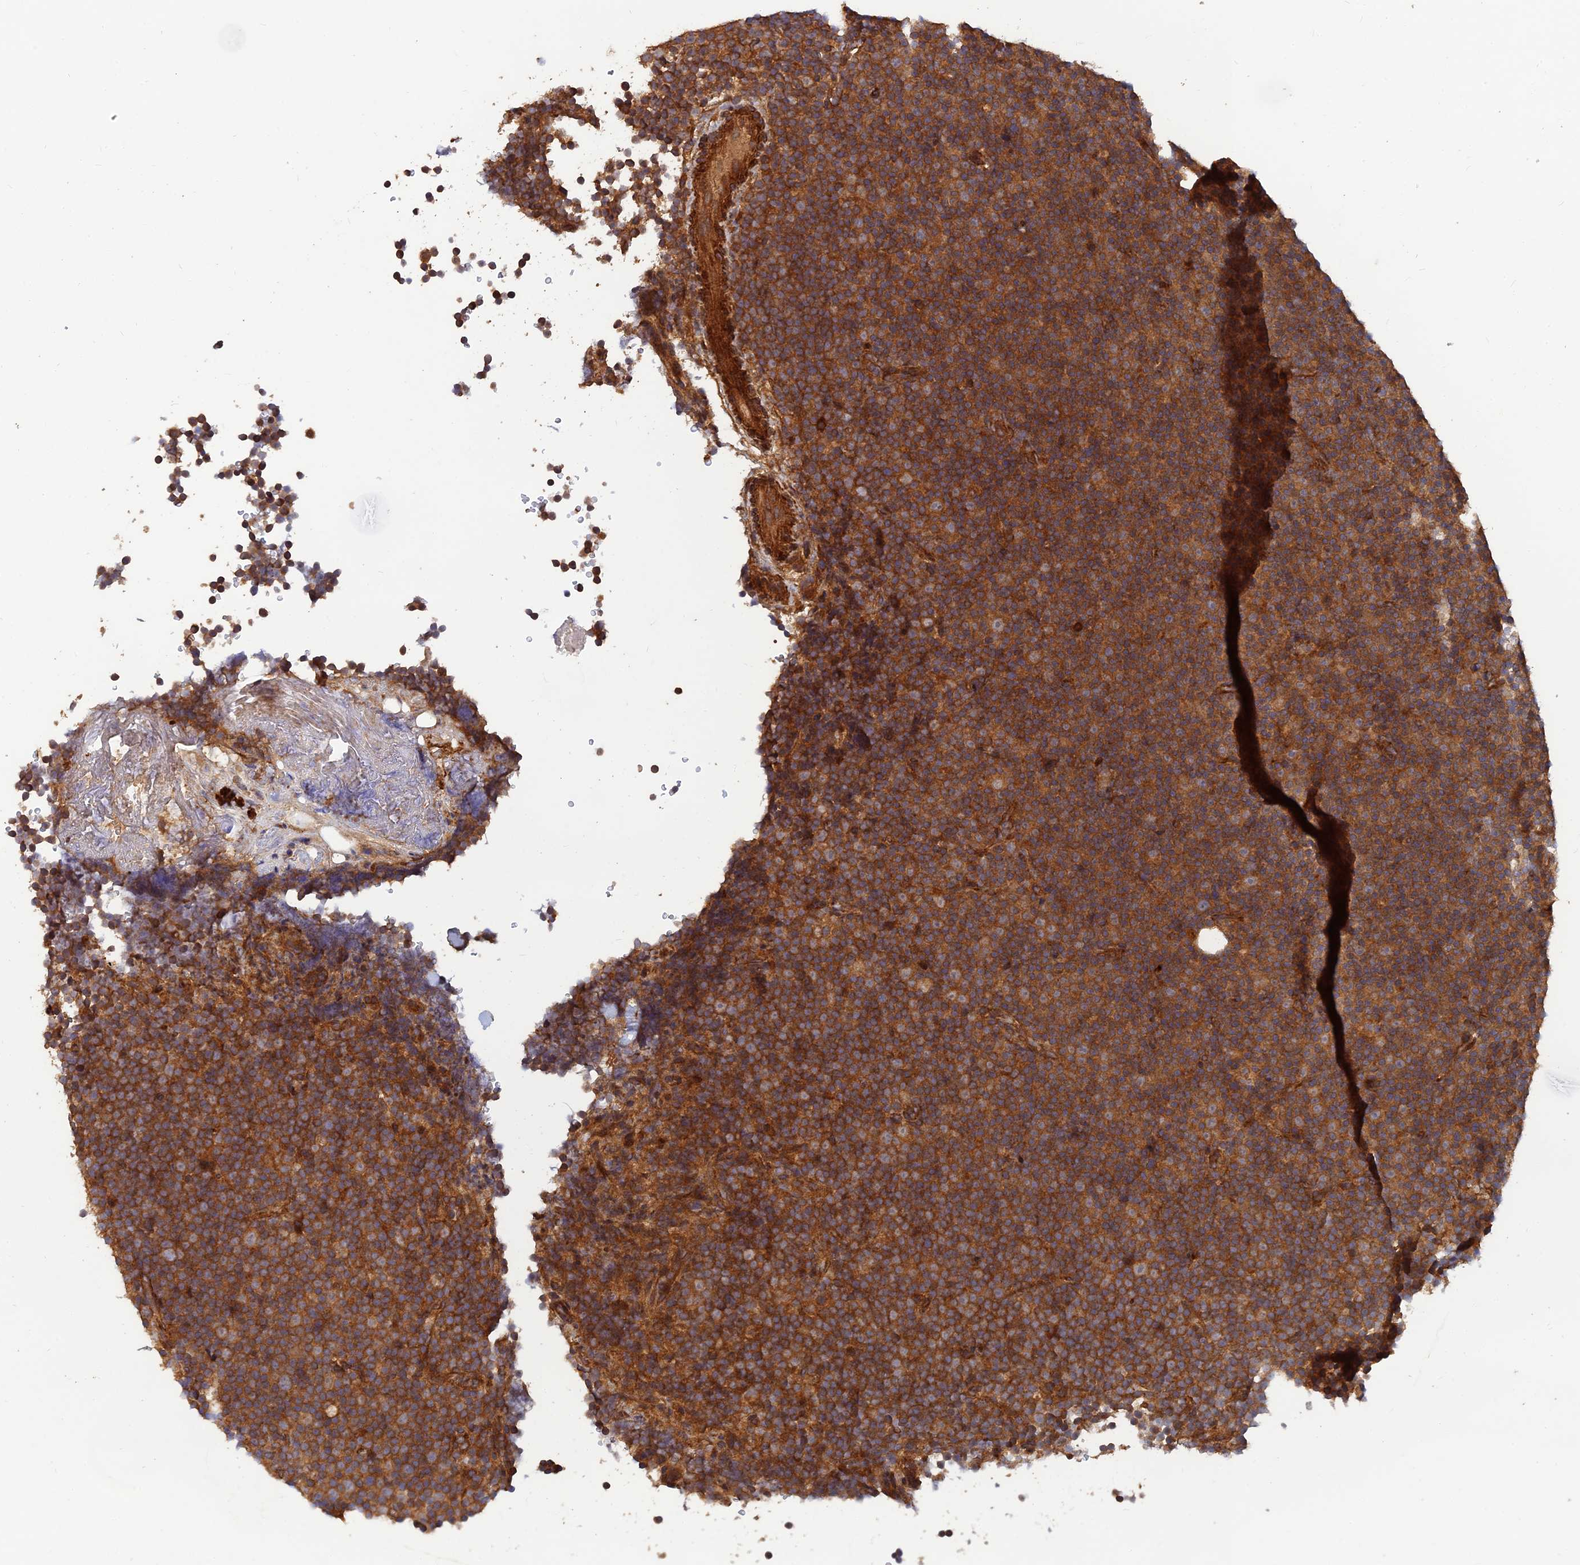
{"staining": {"intensity": "strong", "quantity": ">75%", "location": "cytoplasmic/membranous"}, "tissue": "lymphoma", "cell_type": "Tumor cells", "image_type": "cancer", "snomed": [{"axis": "morphology", "description": "Malignant lymphoma, non-Hodgkin's type, Low grade"}, {"axis": "topography", "description": "Lymph node"}], "caption": "The micrograph exhibits staining of lymphoma, revealing strong cytoplasmic/membranous protein staining (brown color) within tumor cells.", "gene": "RELCH", "patient": {"sex": "female", "age": 67}}